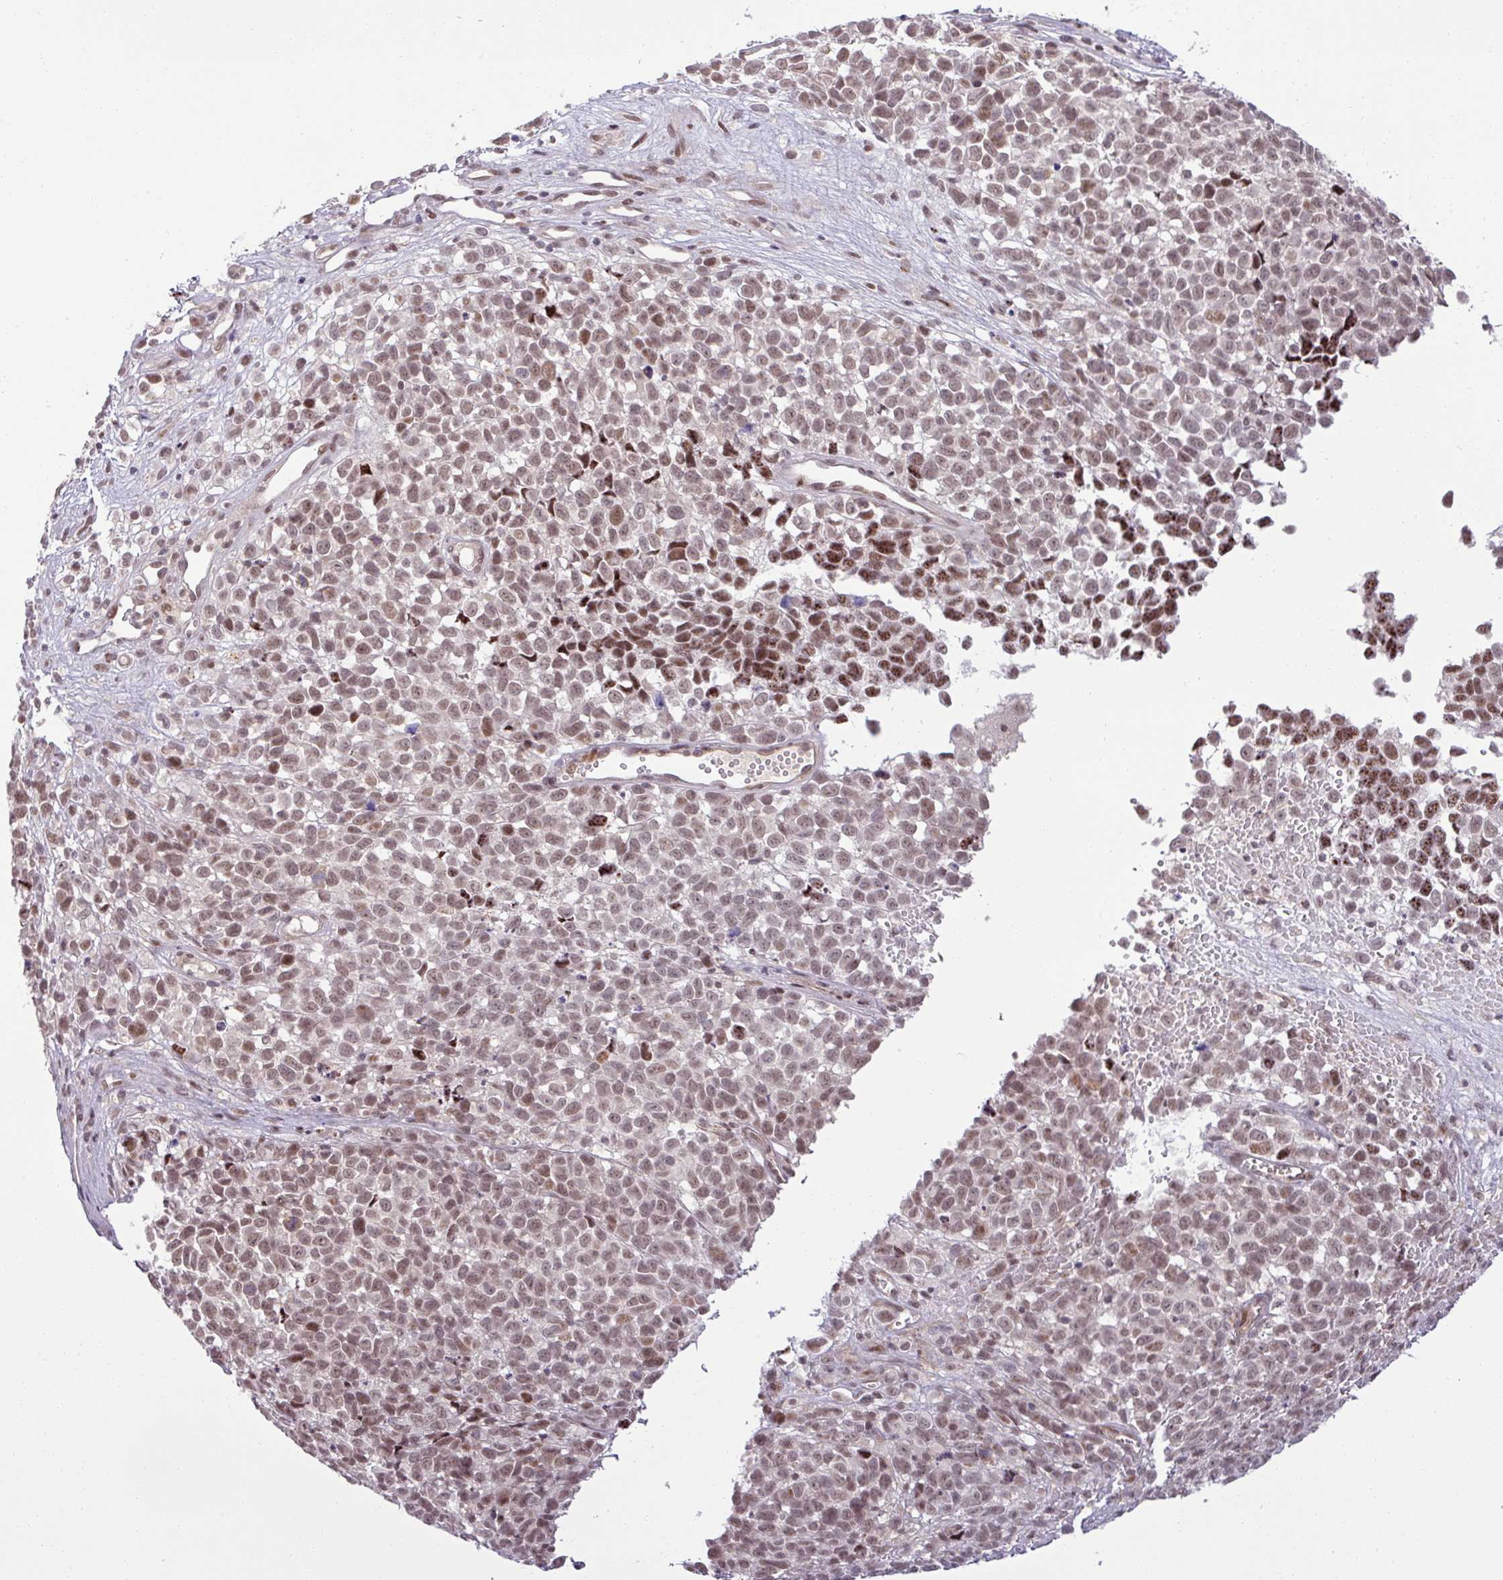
{"staining": {"intensity": "moderate", "quantity": ">75%", "location": "nuclear"}, "tissue": "melanoma", "cell_type": "Tumor cells", "image_type": "cancer", "snomed": [{"axis": "morphology", "description": "Malignant melanoma, NOS"}, {"axis": "topography", "description": "Nose, NOS"}], "caption": "Moderate nuclear staining is present in approximately >75% of tumor cells in malignant melanoma.", "gene": "PTPN20", "patient": {"sex": "female", "age": 48}}